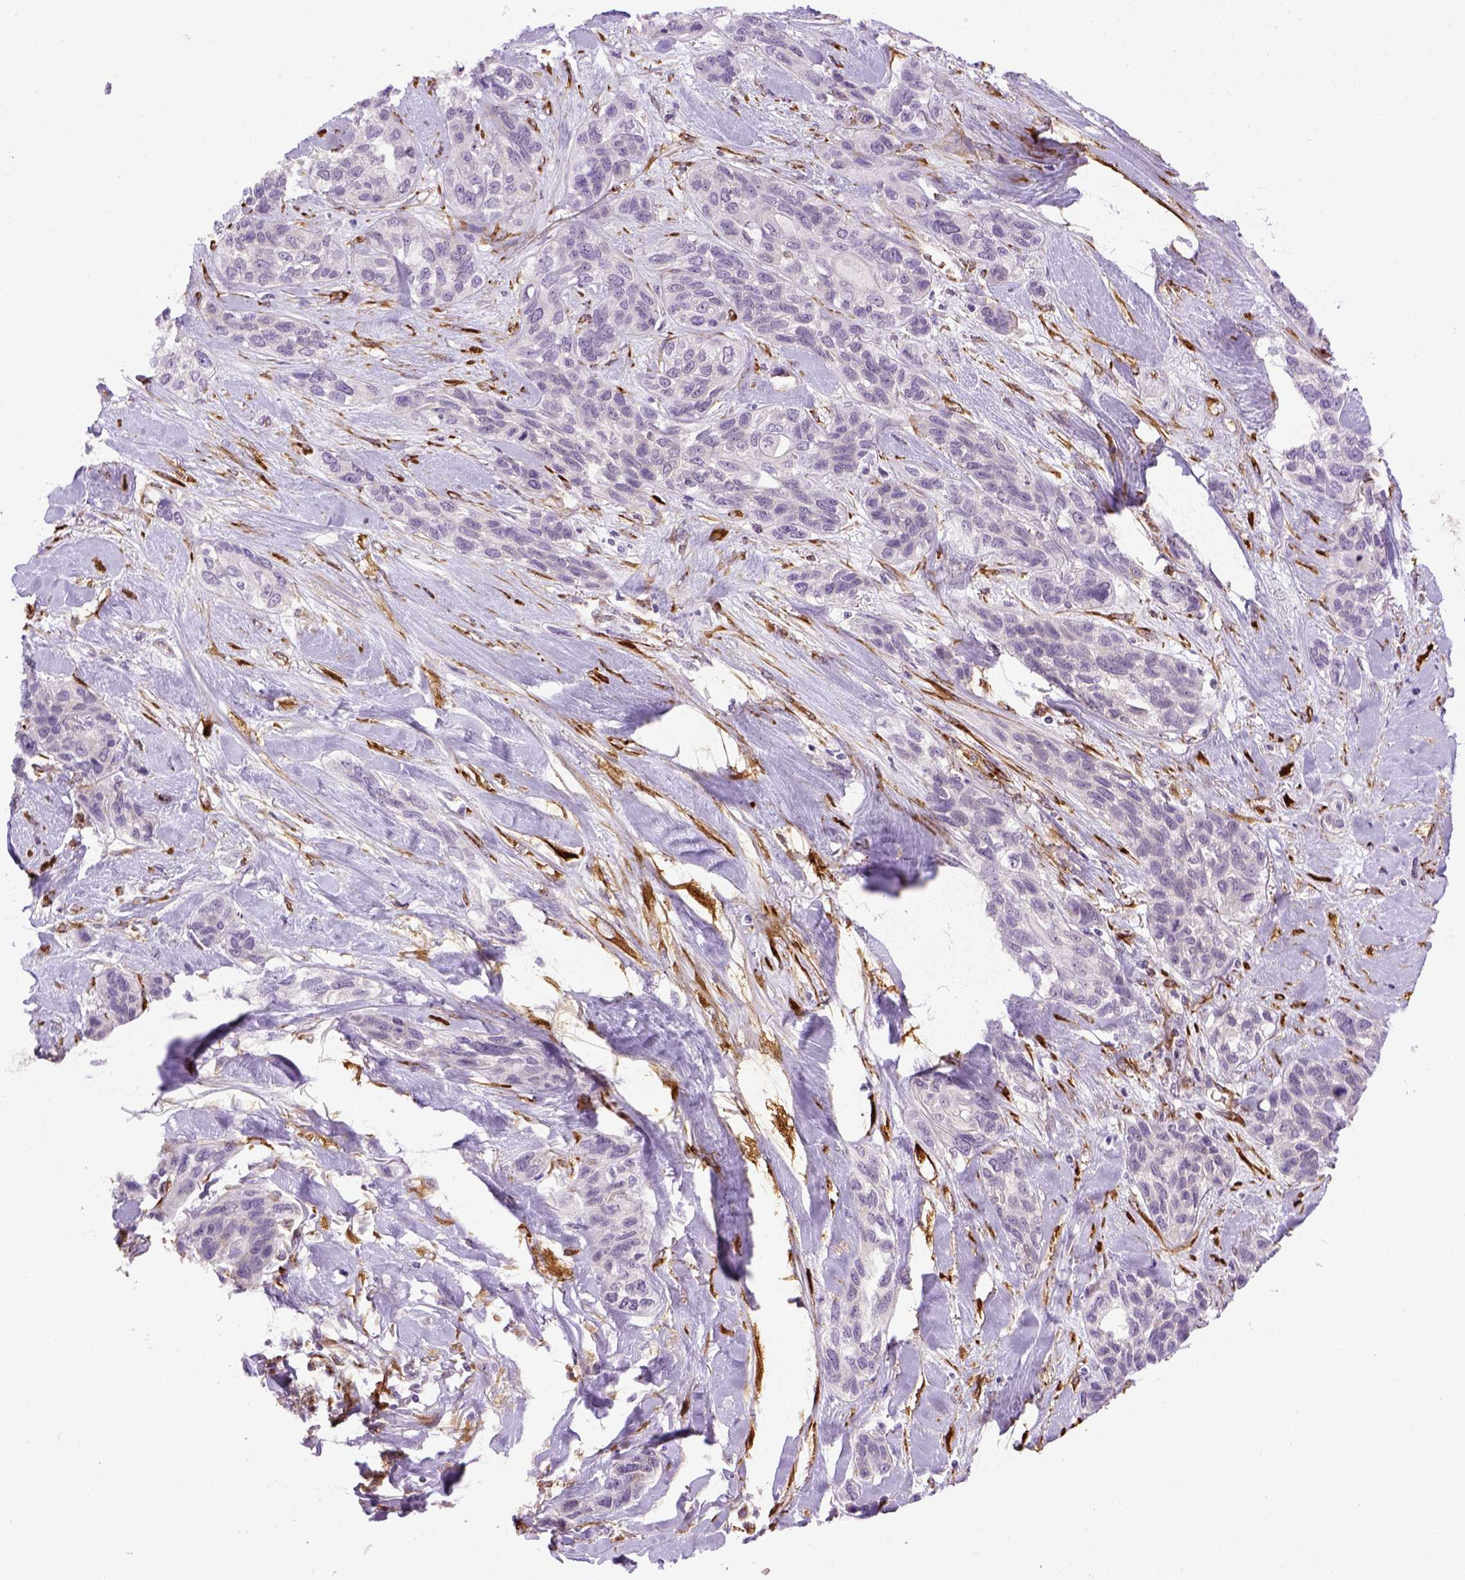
{"staining": {"intensity": "negative", "quantity": "none", "location": "none"}, "tissue": "lung cancer", "cell_type": "Tumor cells", "image_type": "cancer", "snomed": [{"axis": "morphology", "description": "Squamous cell carcinoma, NOS"}, {"axis": "topography", "description": "Lung"}], "caption": "This photomicrograph is of lung cancer (squamous cell carcinoma) stained with immunohistochemistry to label a protein in brown with the nuclei are counter-stained blue. There is no staining in tumor cells.", "gene": "KAZN", "patient": {"sex": "female", "age": 70}}